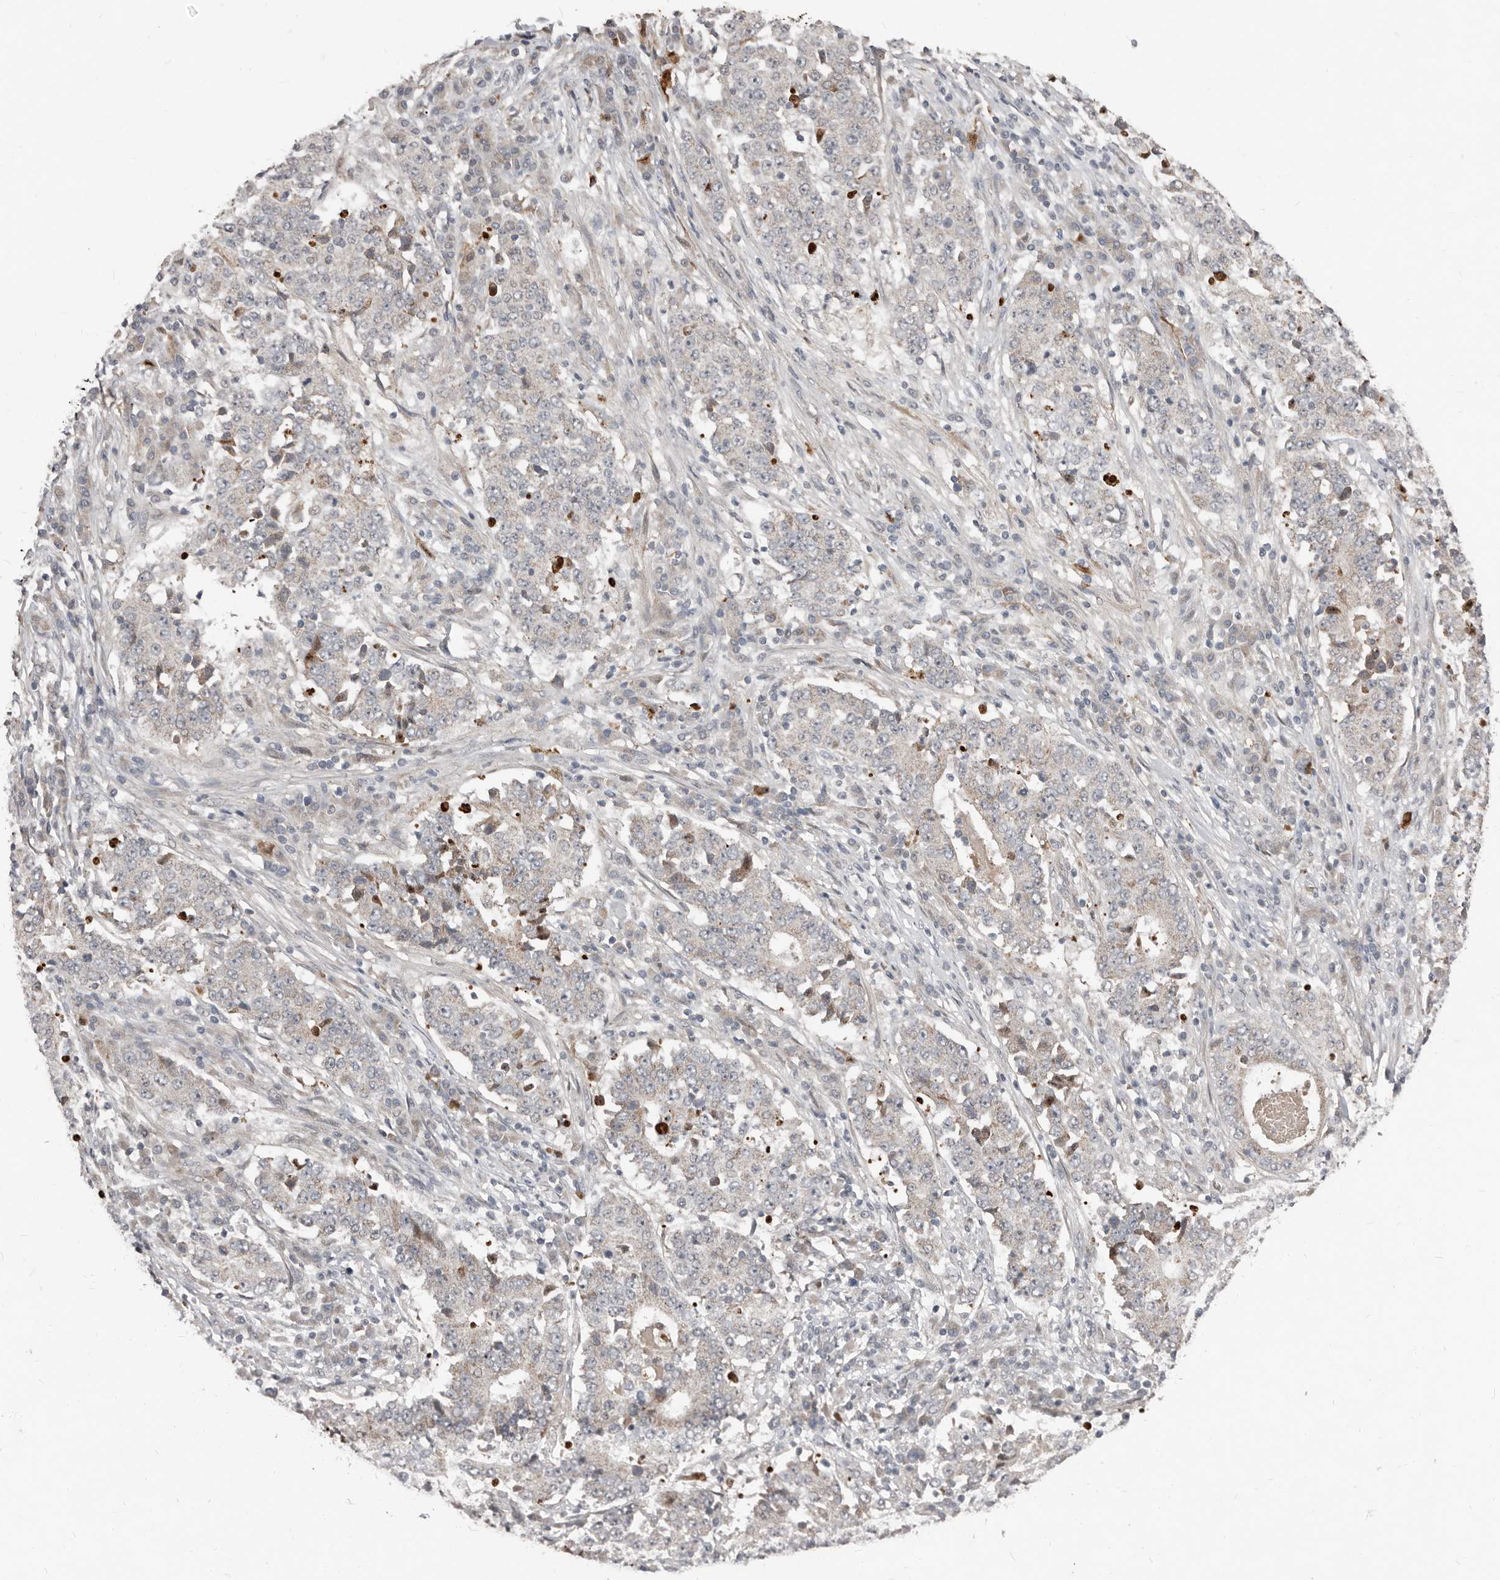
{"staining": {"intensity": "weak", "quantity": "<25%", "location": "cytoplasmic/membranous"}, "tissue": "stomach cancer", "cell_type": "Tumor cells", "image_type": "cancer", "snomed": [{"axis": "morphology", "description": "Adenocarcinoma, NOS"}, {"axis": "topography", "description": "Stomach"}], "caption": "This is a micrograph of immunohistochemistry staining of adenocarcinoma (stomach), which shows no staining in tumor cells.", "gene": "APOL6", "patient": {"sex": "male", "age": 59}}